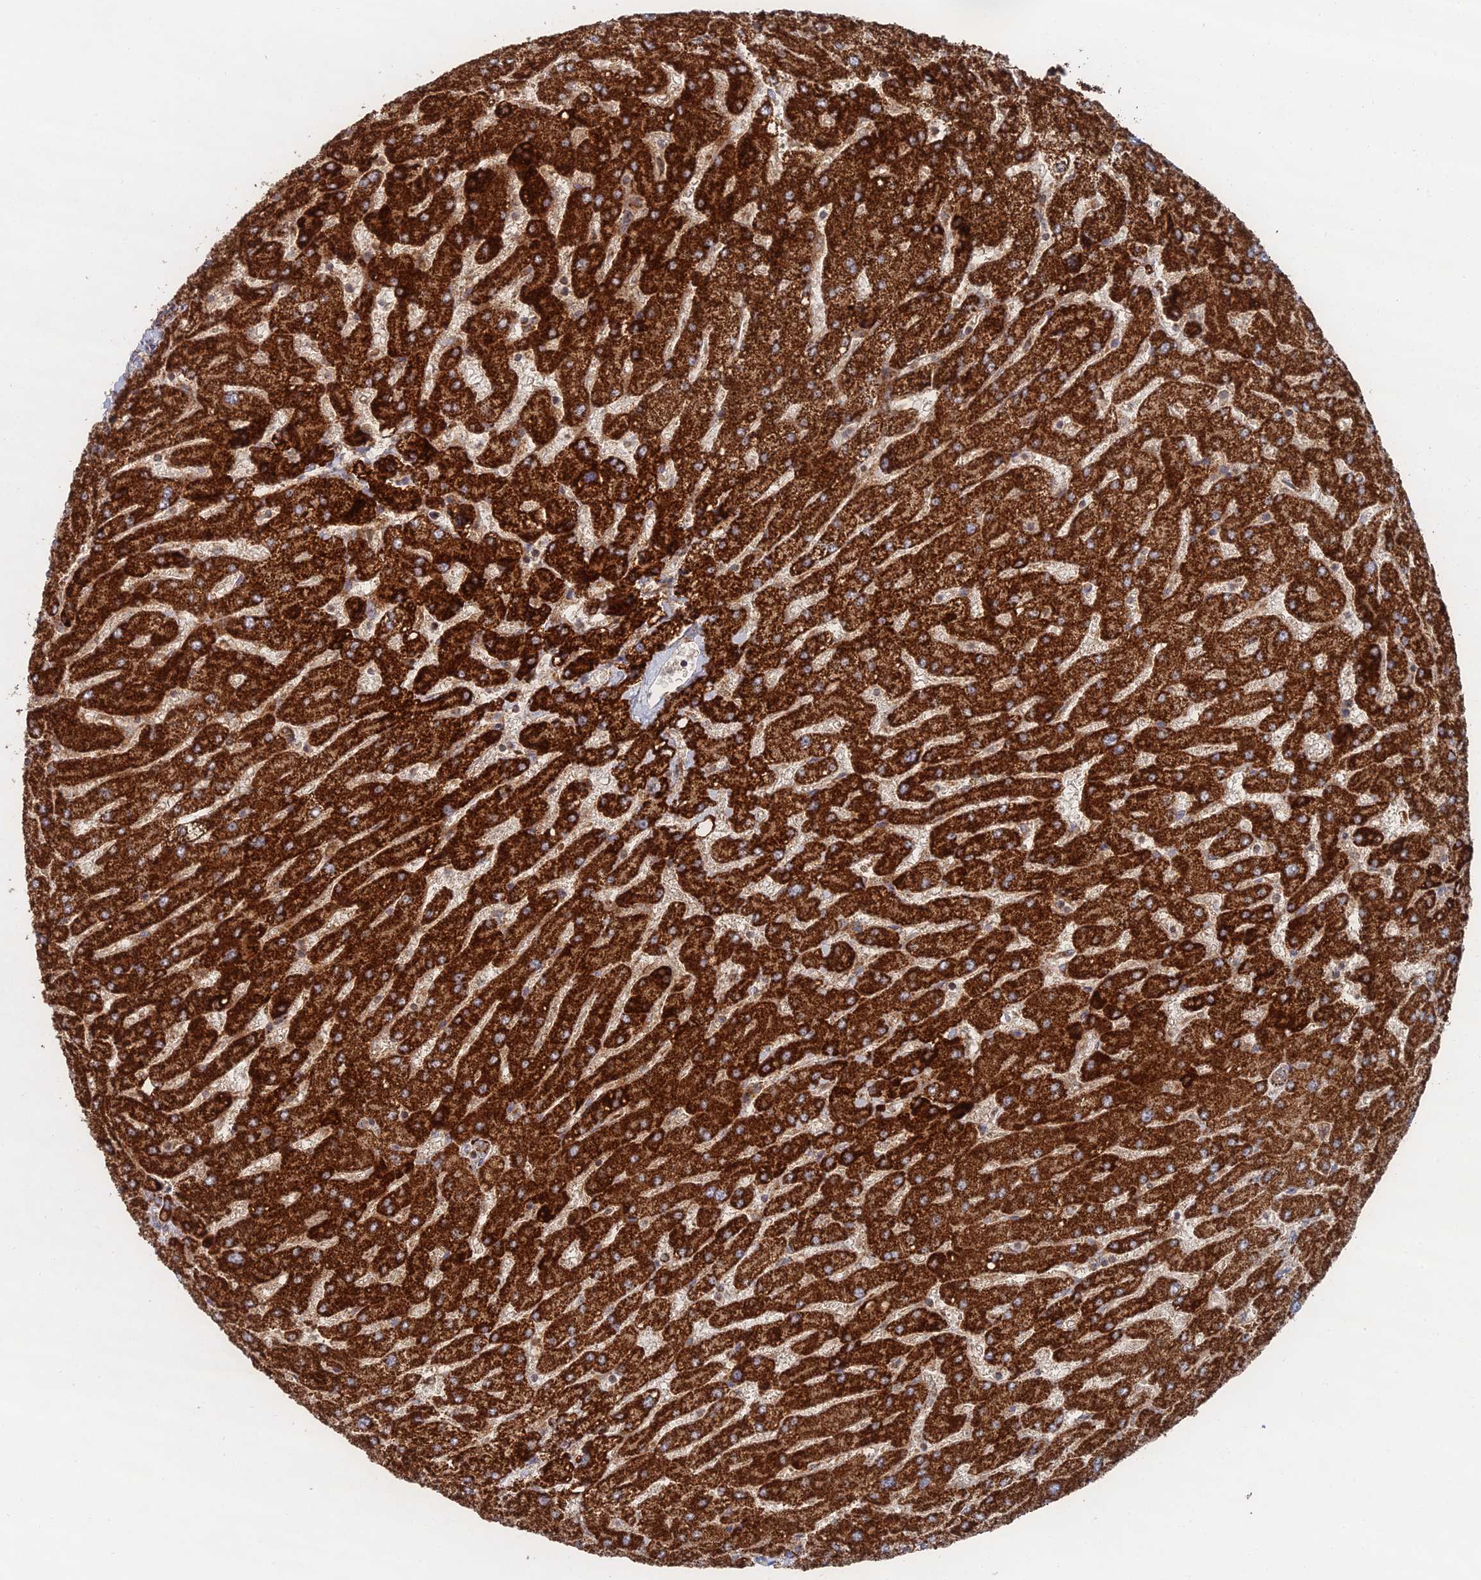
{"staining": {"intensity": "strong", "quantity": ">75%", "location": "cytoplasmic/membranous"}, "tissue": "liver", "cell_type": "Cholangiocytes", "image_type": "normal", "snomed": [{"axis": "morphology", "description": "Normal tissue, NOS"}, {"axis": "topography", "description": "Liver"}], "caption": "Cholangiocytes exhibit high levels of strong cytoplasmic/membranous positivity in approximately >75% of cells in unremarkable liver.", "gene": "MPC1", "patient": {"sex": "male", "age": 55}}